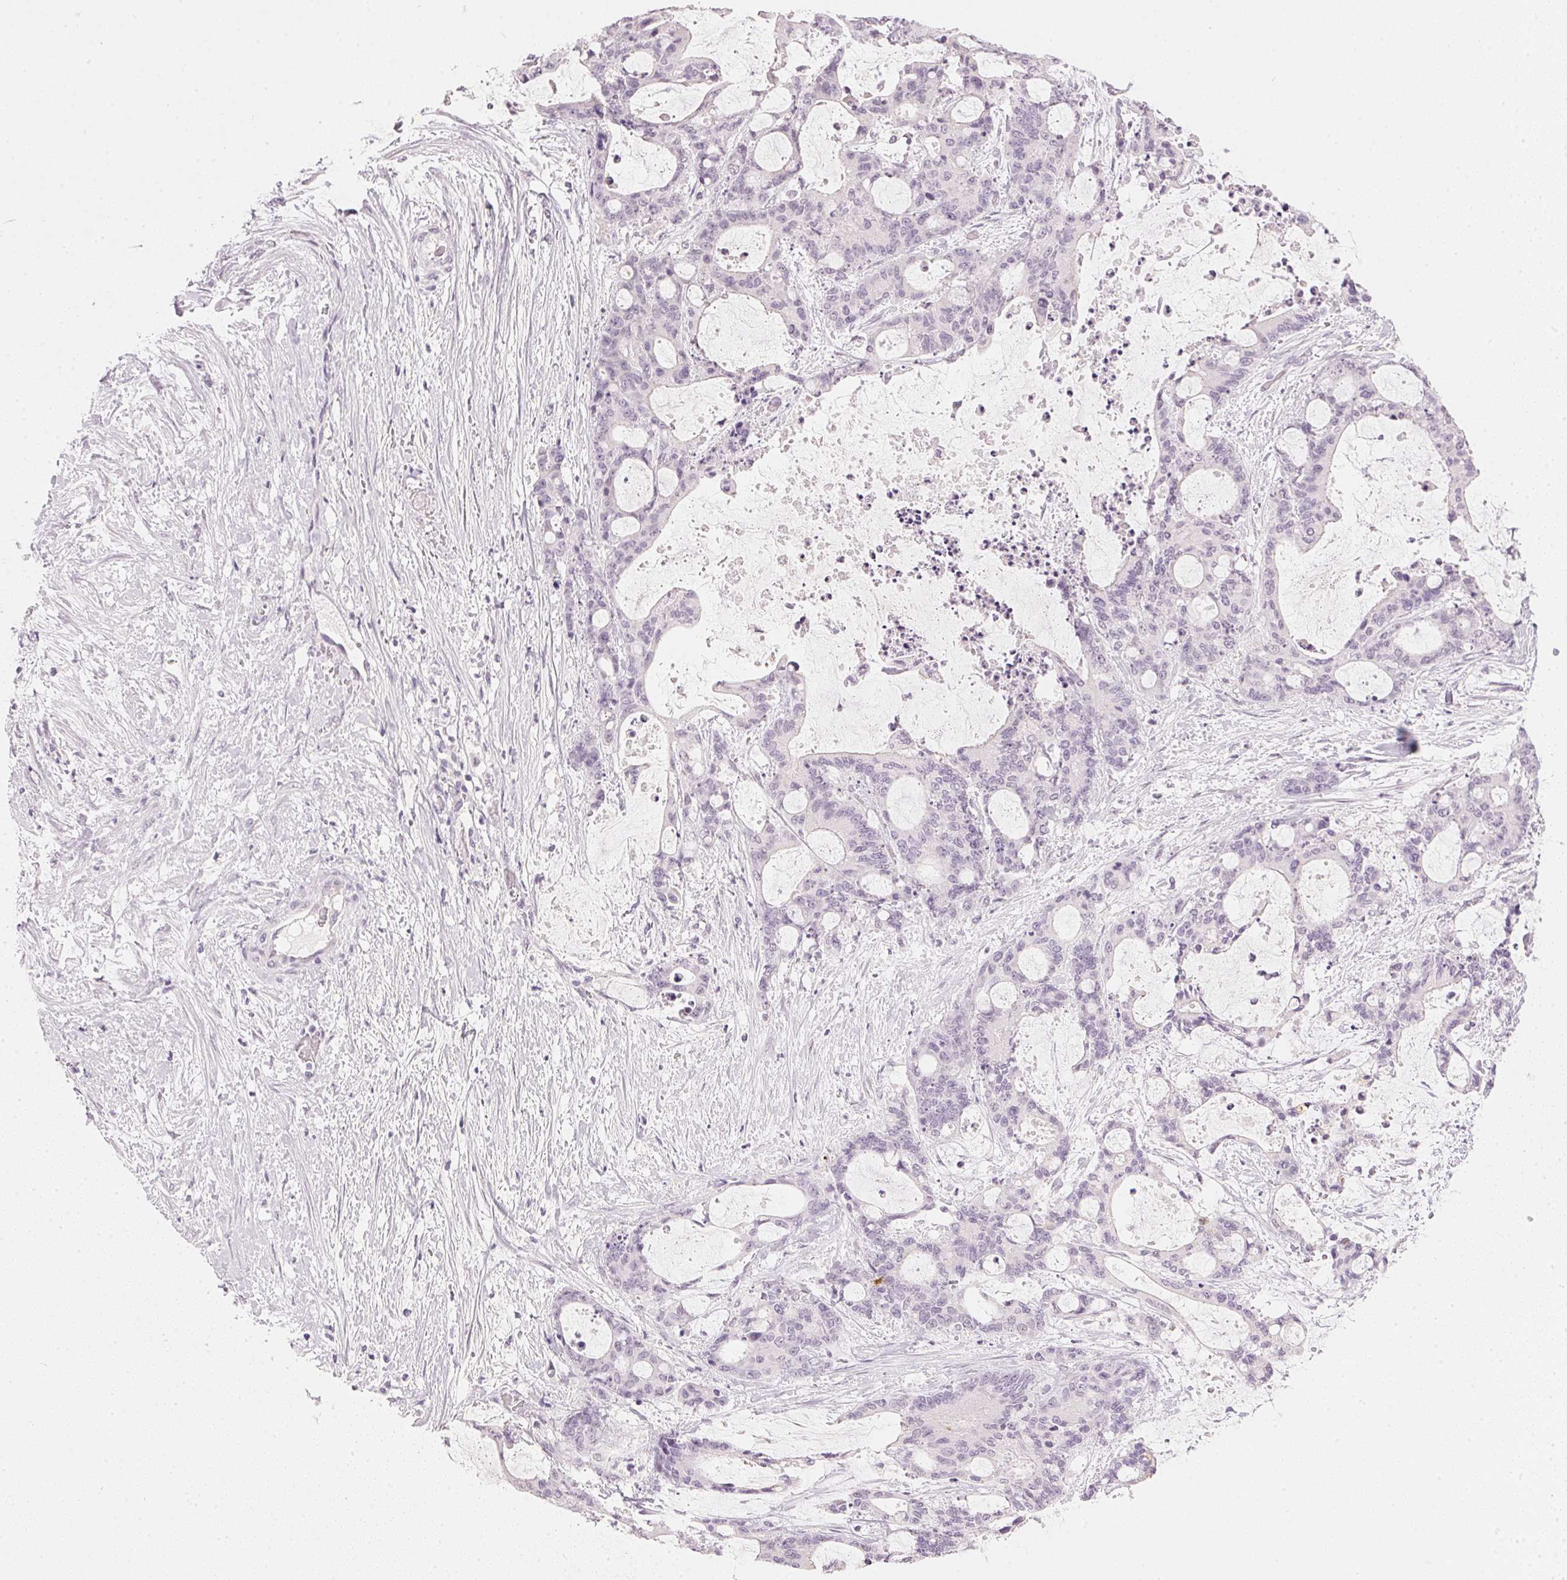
{"staining": {"intensity": "negative", "quantity": "none", "location": "none"}, "tissue": "liver cancer", "cell_type": "Tumor cells", "image_type": "cancer", "snomed": [{"axis": "morphology", "description": "Normal tissue, NOS"}, {"axis": "morphology", "description": "Cholangiocarcinoma"}, {"axis": "topography", "description": "Liver"}, {"axis": "topography", "description": "Peripheral nerve tissue"}], "caption": "IHC histopathology image of cholangiocarcinoma (liver) stained for a protein (brown), which demonstrates no staining in tumor cells.", "gene": "IGFBP1", "patient": {"sex": "female", "age": 73}}